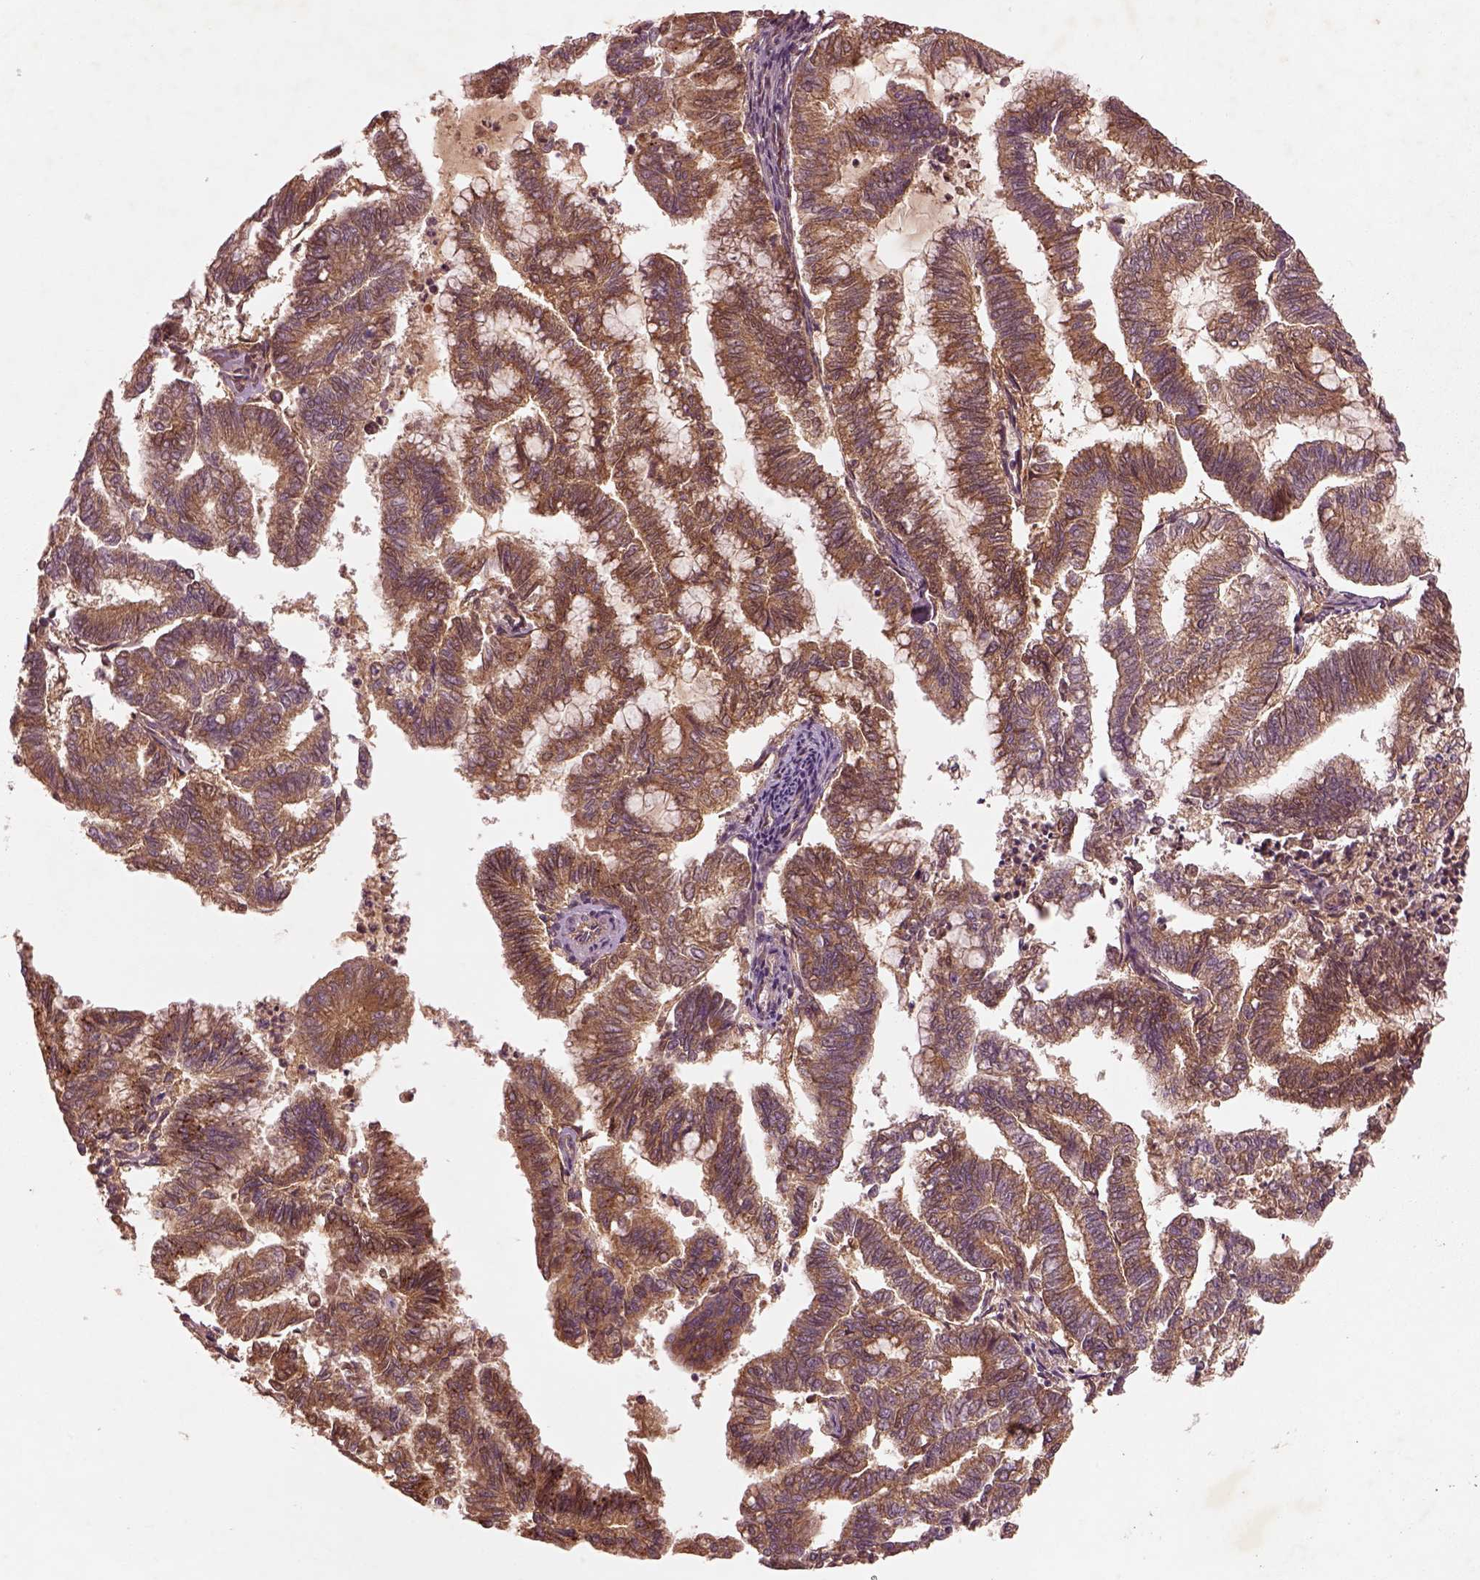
{"staining": {"intensity": "strong", "quantity": ">75%", "location": "cytoplasmic/membranous"}, "tissue": "endometrial cancer", "cell_type": "Tumor cells", "image_type": "cancer", "snomed": [{"axis": "morphology", "description": "Adenocarcinoma, NOS"}, {"axis": "topography", "description": "Endometrium"}], "caption": "High-magnification brightfield microscopy of endometrial cancer (adenocarcinoma) stained with DAB (3,3'-diaminobenzidine) (brown) and counterstained with hematoxylin (blue). tumor cells exhibit strong cytoplasmic/membranous expression is present in about>75% of cells.", "gene": "FAM234A", "patient": {"sex": "female", "age": 79}}